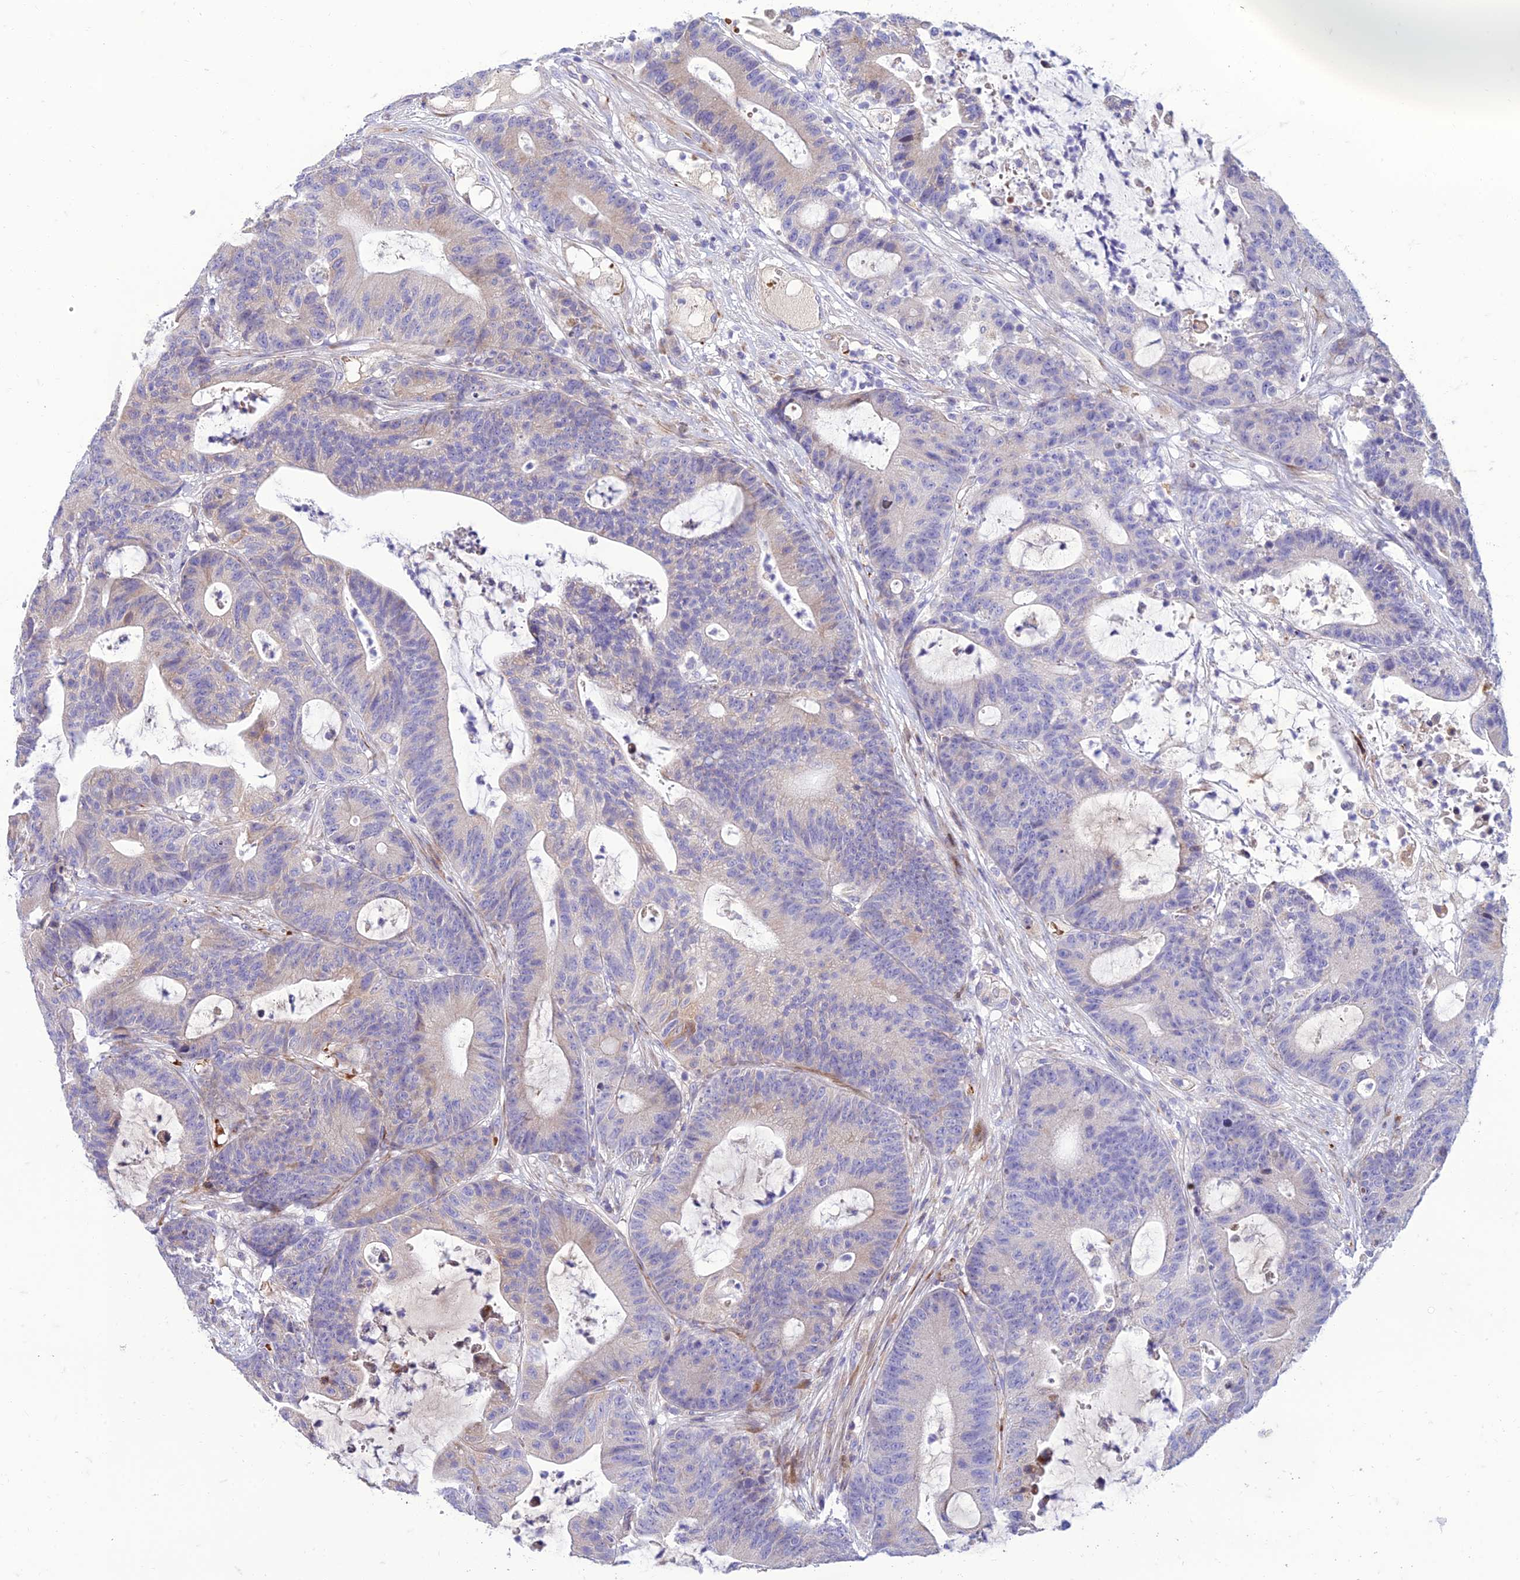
{"staining": {"intensity": "weak", "quantity": "<25%", "location": "cytoplasmic/membranous"}, "tissue": "colorectal cancer", "cell_type": "Tumor cells", "image_type": "cancer", "snomed": [{"axis": "morphology", "description": "Adenocarcinoma, NOS"}, {"axis": "topography", "description": "Colon"}], "caption": "Colorectal cancer (adenocarcinoma) was stained to show a protein in brown. There is no significant positivity in tumor cells.", "gene": "SEL1L3", "patient": {"sex": "female", "age": 84}}